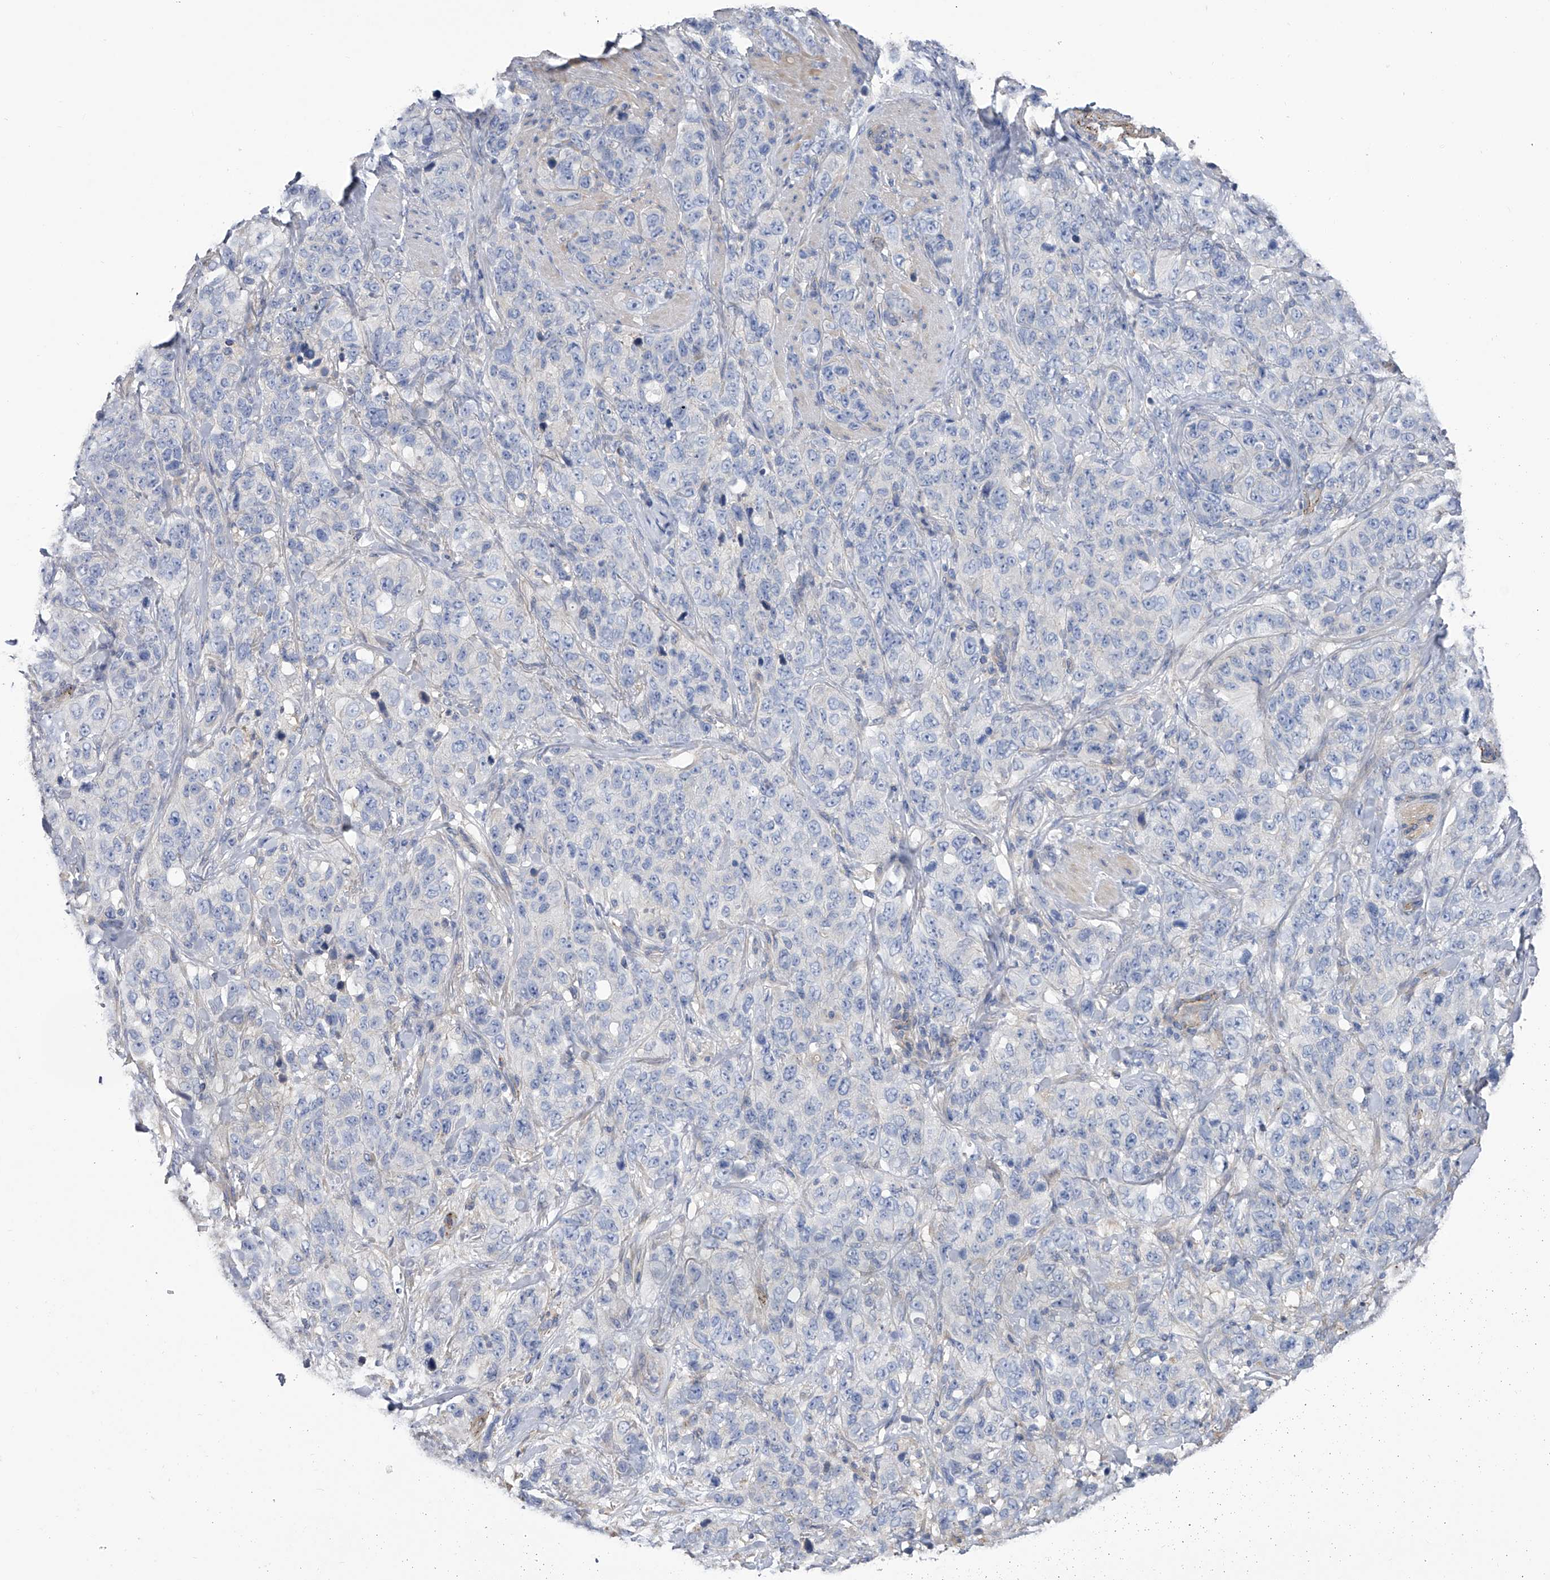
{"staining": {"intensity": "negative", "quantity": "none", "location": "none"}, "tissue": "stomach cancer", "cell_type": "Tumor cells", "image_type": "cancer", "snomed": [{"axis": "morphology", "description": "Adenocarcinoma, NOS"}, {"axis": "topography", "description": "Stomach"}], "caption": "This image is of stomach cancer (adenocarcinoma) stained with immunohistochemistry to label a protein in brown with the nuclei are counter-stained blue. There is no expression in tumor cells. Brightfield microscopy of IHC stained with DAB (3,3'-diaminobenzidine) (brown) and hematoxylin (blue), captured at high magnification.", "gene": "RWDD2A", "patient": {"sex": "male", "age": 48}}